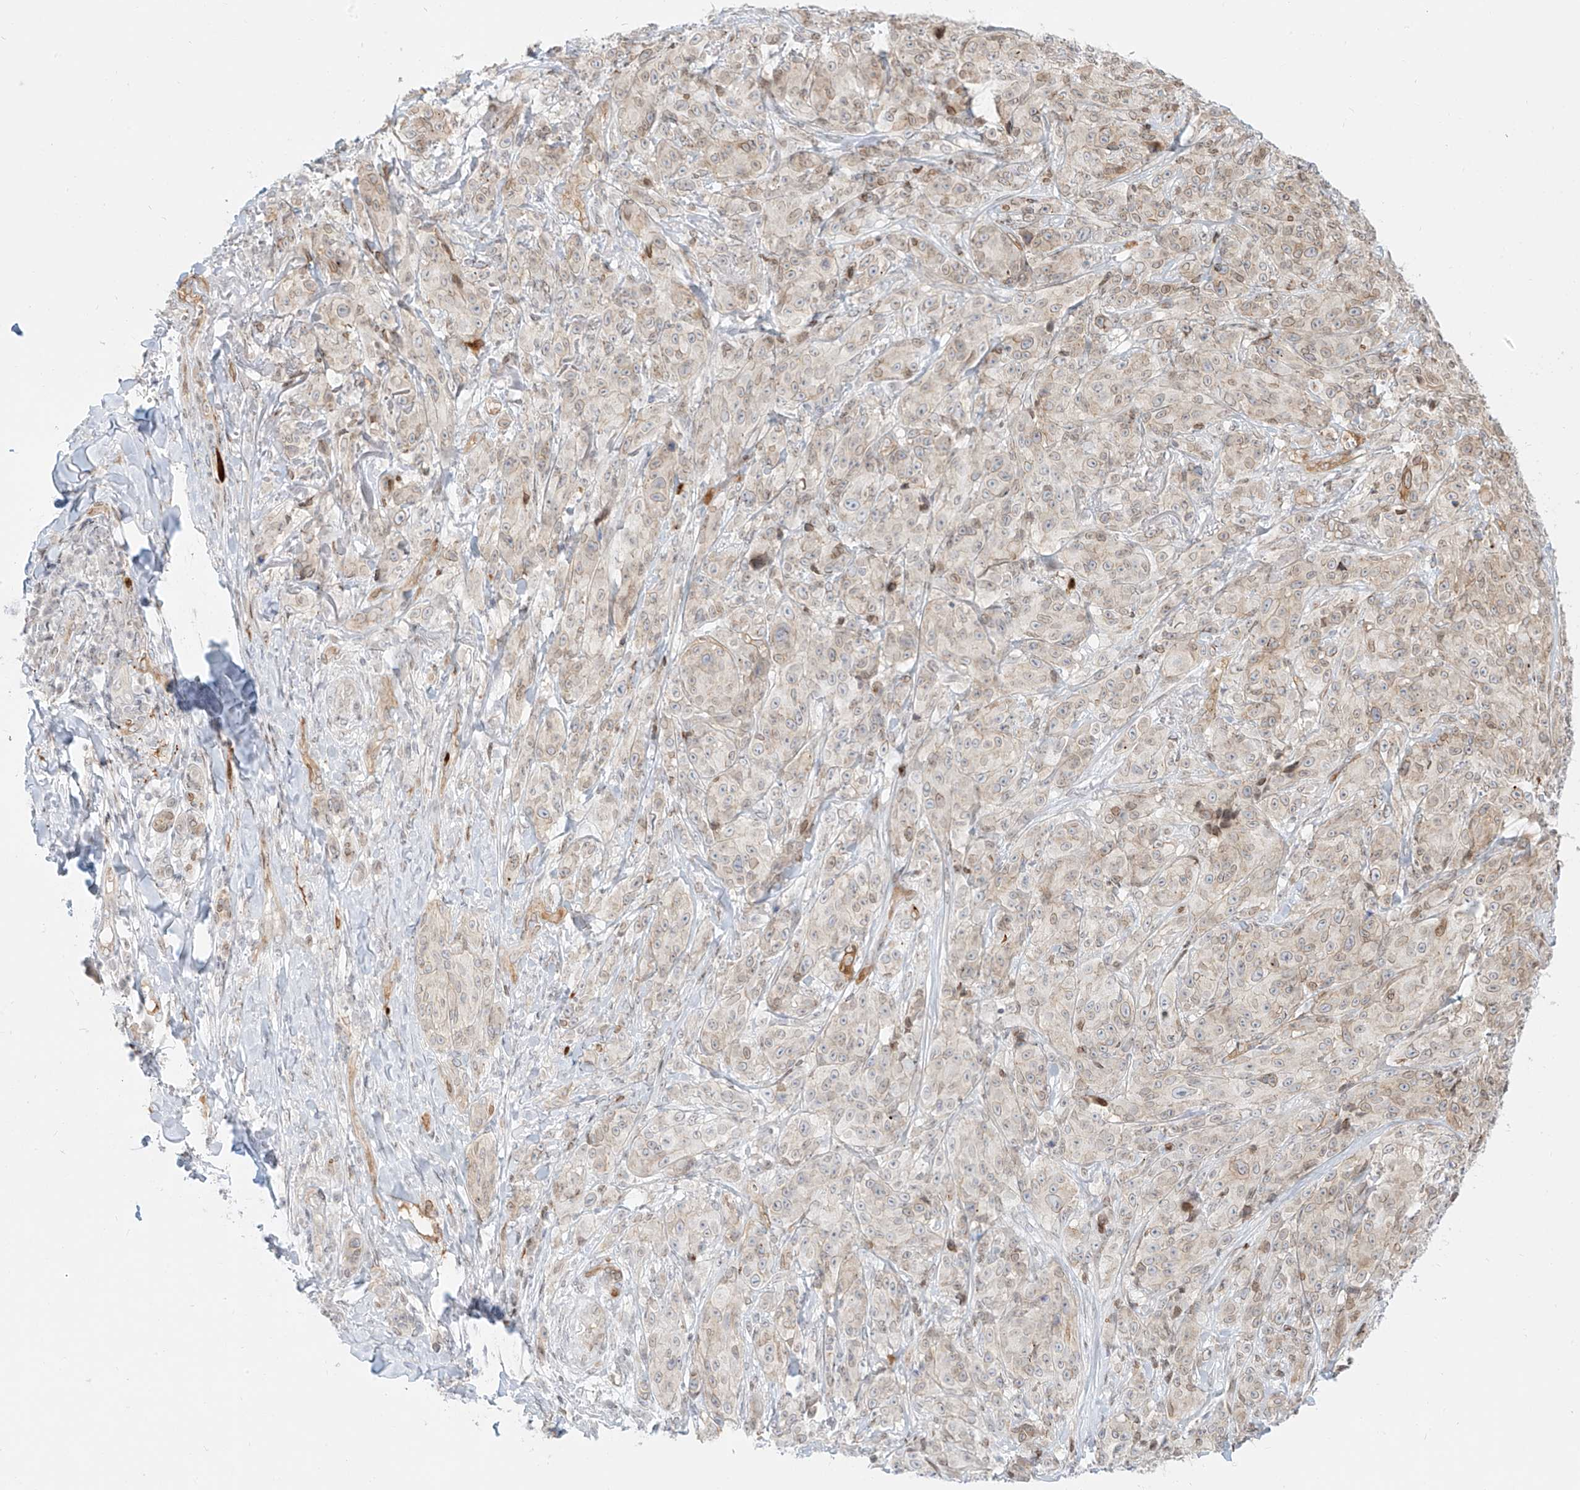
{"staining": {"intensity": "weak", "quantity": "<25%", "location": "cytoplasmic/membranous,nuclear"}, "tissue": "melanoma", "cell_type": "Tumor cells", "image_type": "cancer", "snomed": [{"axis": "morphology", "description": "Malignant melanoma, NOS"}, {"axis": "topography", "description": "Skin"}], "caption": "There is no significant expression in tumor cells of melanoma.", "gene": "NHSL1", "patient": {"sex": "male", "age": 73}}